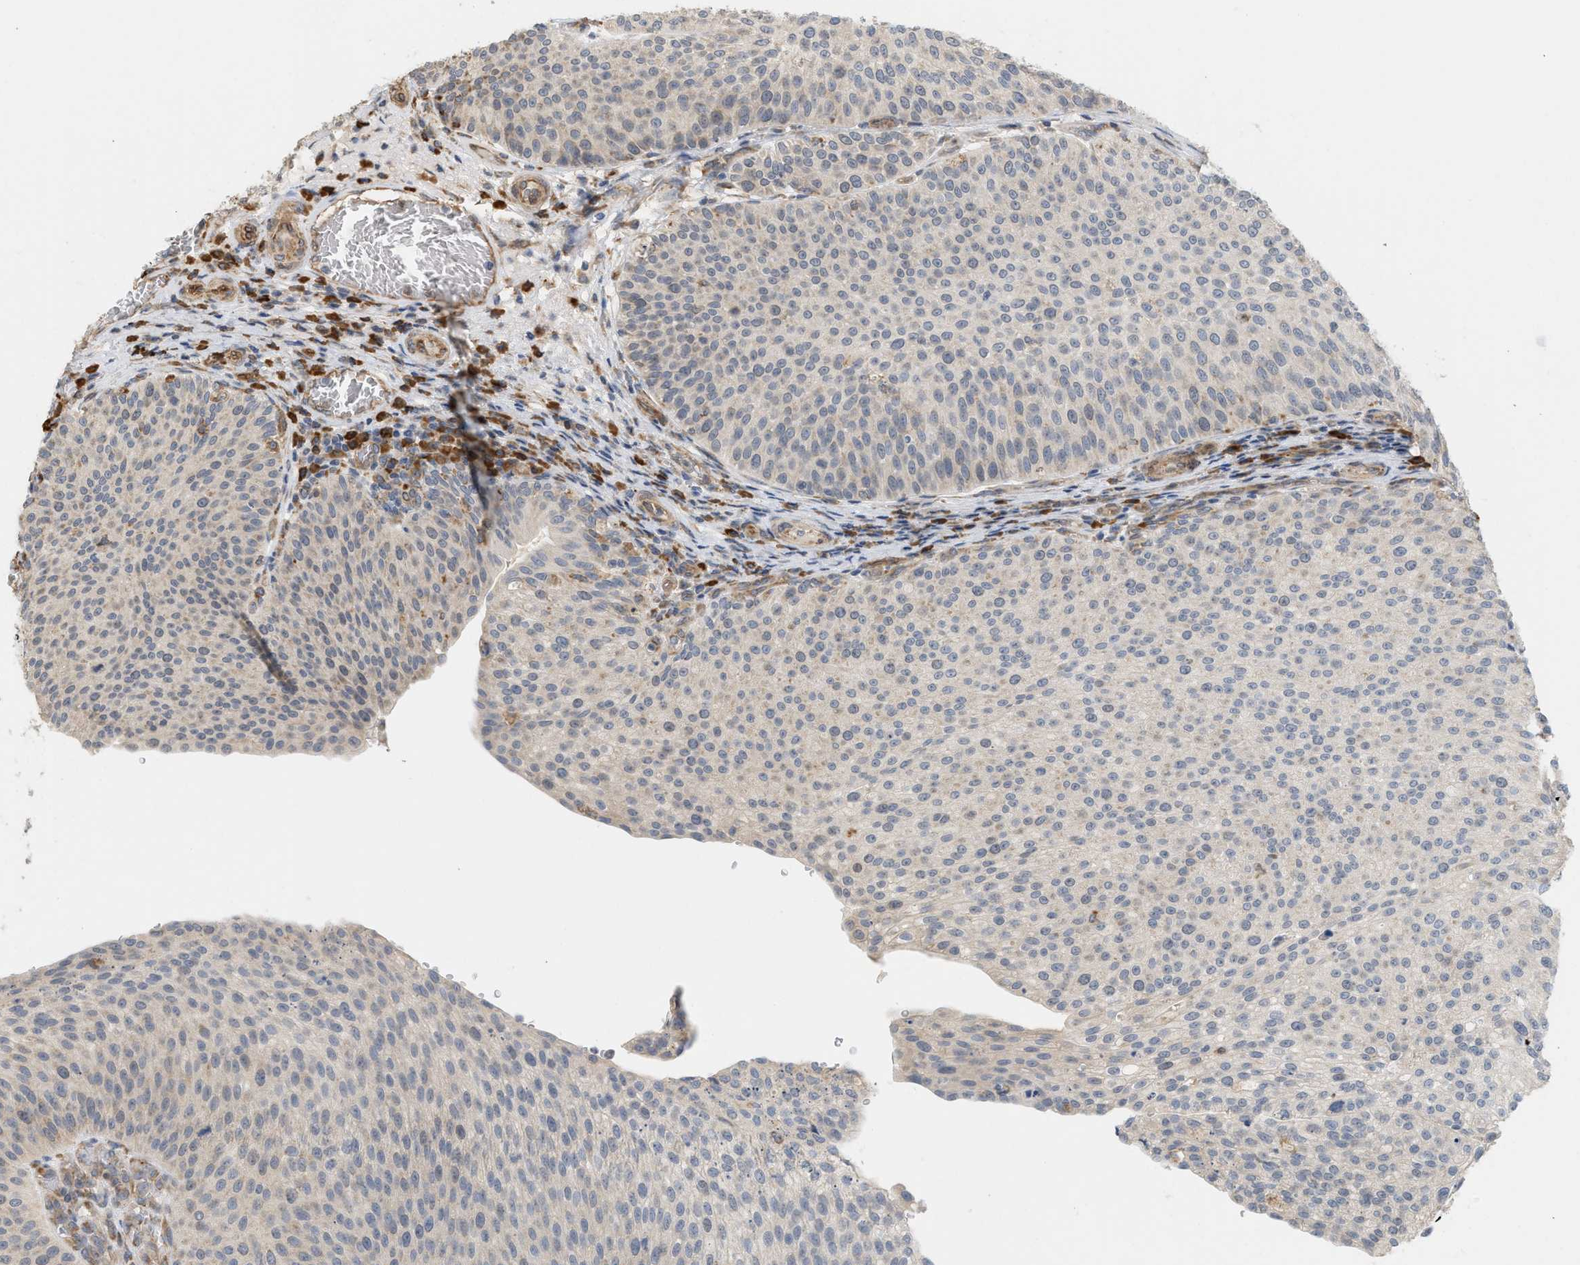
{"staining": {"intensity": "weak", "quantity": "<25%", "location": "cytoplasmic/membranous"}, "tissue": "urothelial cancer", "cell_type": "Tumor cells", "image_type": "cancer", "snomed": [{"axis": "morphology", "description": "Urothelial carcinoma, Low grade"}, {"axis": "topography", "description": "Smooth muscle"}, {"axis": "topography", "description": "Urinary bladder"}], "caption": "Tumor cells show no significant positivity in low-grade urothelial carcinoma.", "gene": "SVOP", "patient": {"sex": "male", "age": 60}}